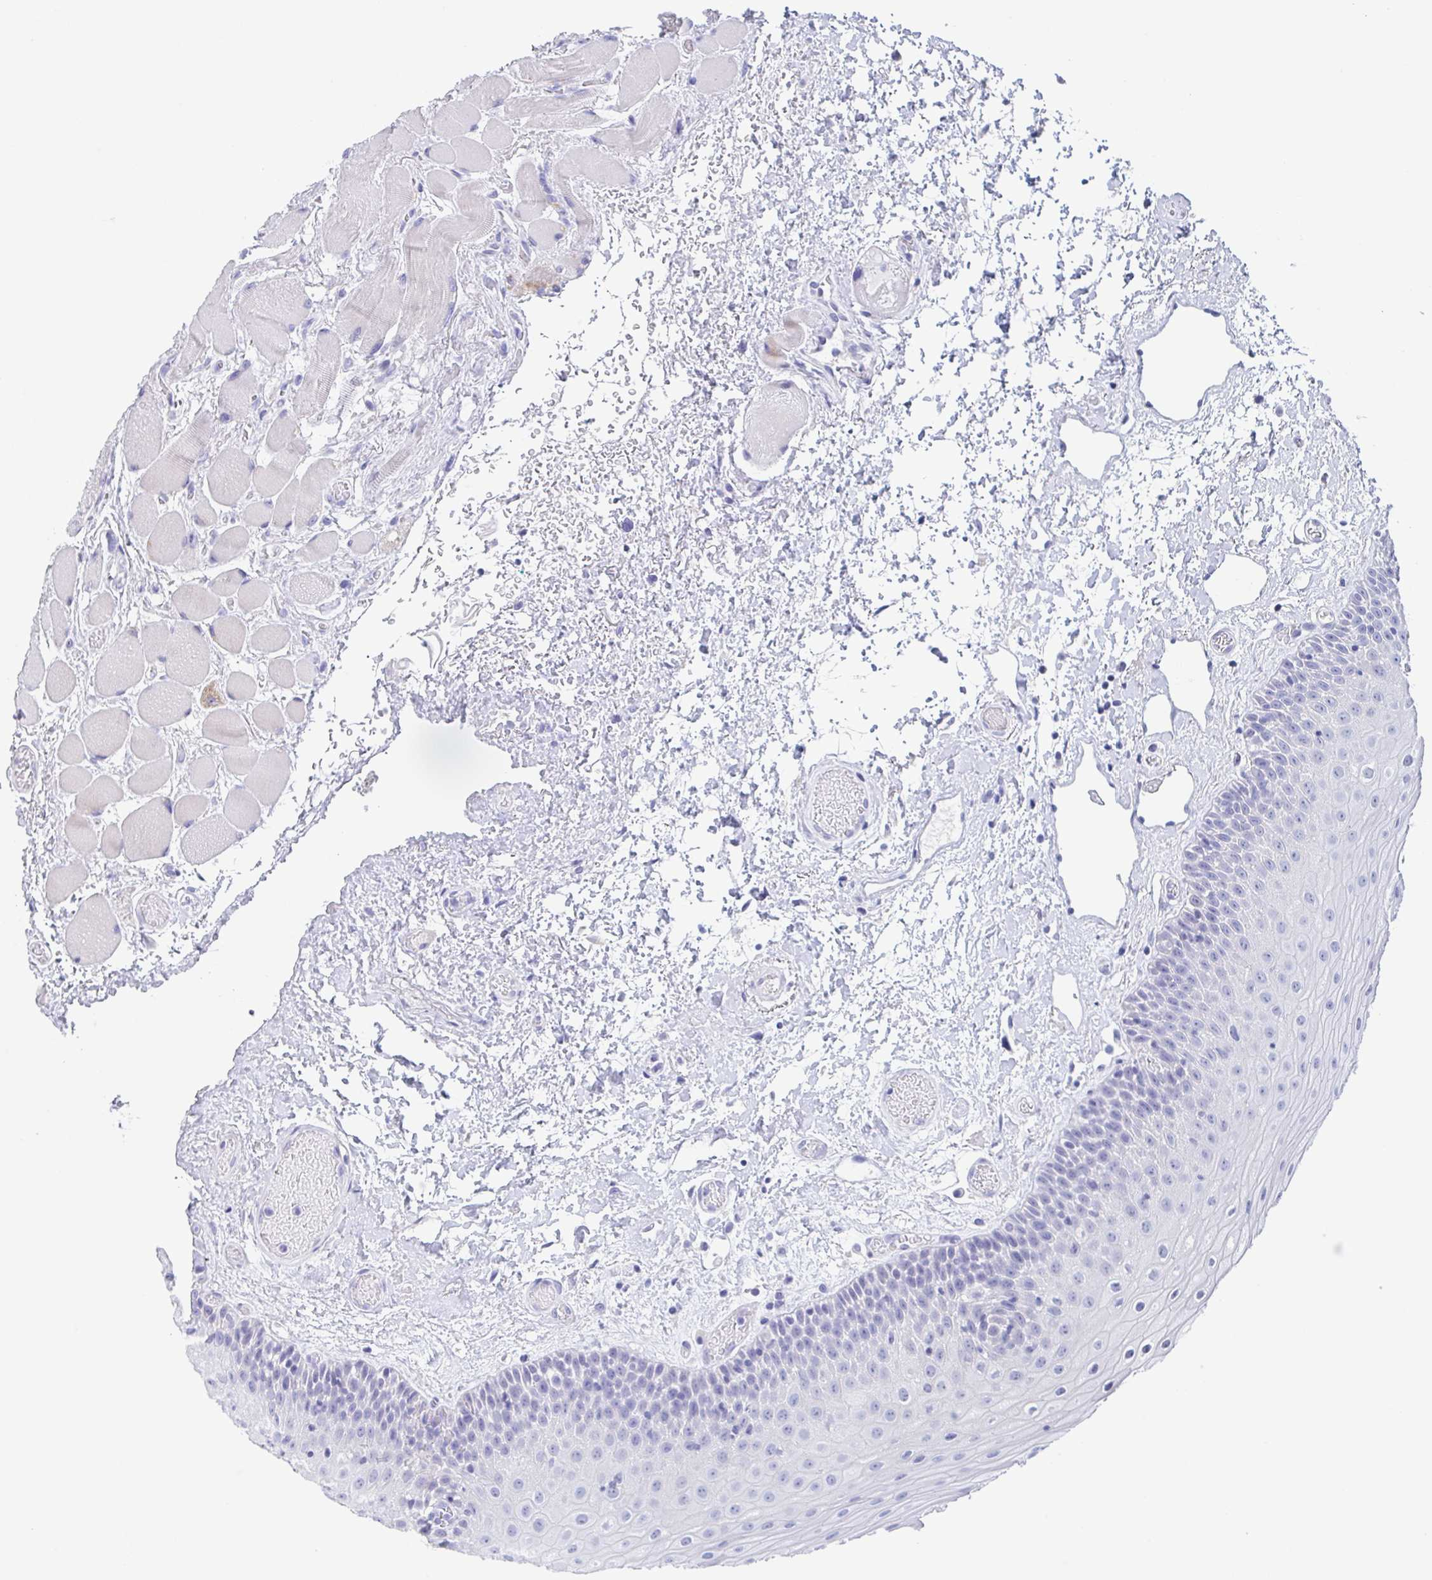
{"staining": {"intensity": "negative", "quantity": "none", "location": "none"}, "tissue": "oral mucosa", "cell_type": "Squamous epithelial cells", "image_type": "normal", "snomed": [{"axis": "morphology", "description": "Normal tissue, NOS"}, {"axis": "topography", "description": "Oral tissue"}], "caption": "Immunohistochemistry (IHC) of benign human oral mucosa exhibits no positivity in squamous epithelial cells.", "gene": "NOXRED1", "patient": {"sex": "female", "age": 82}}